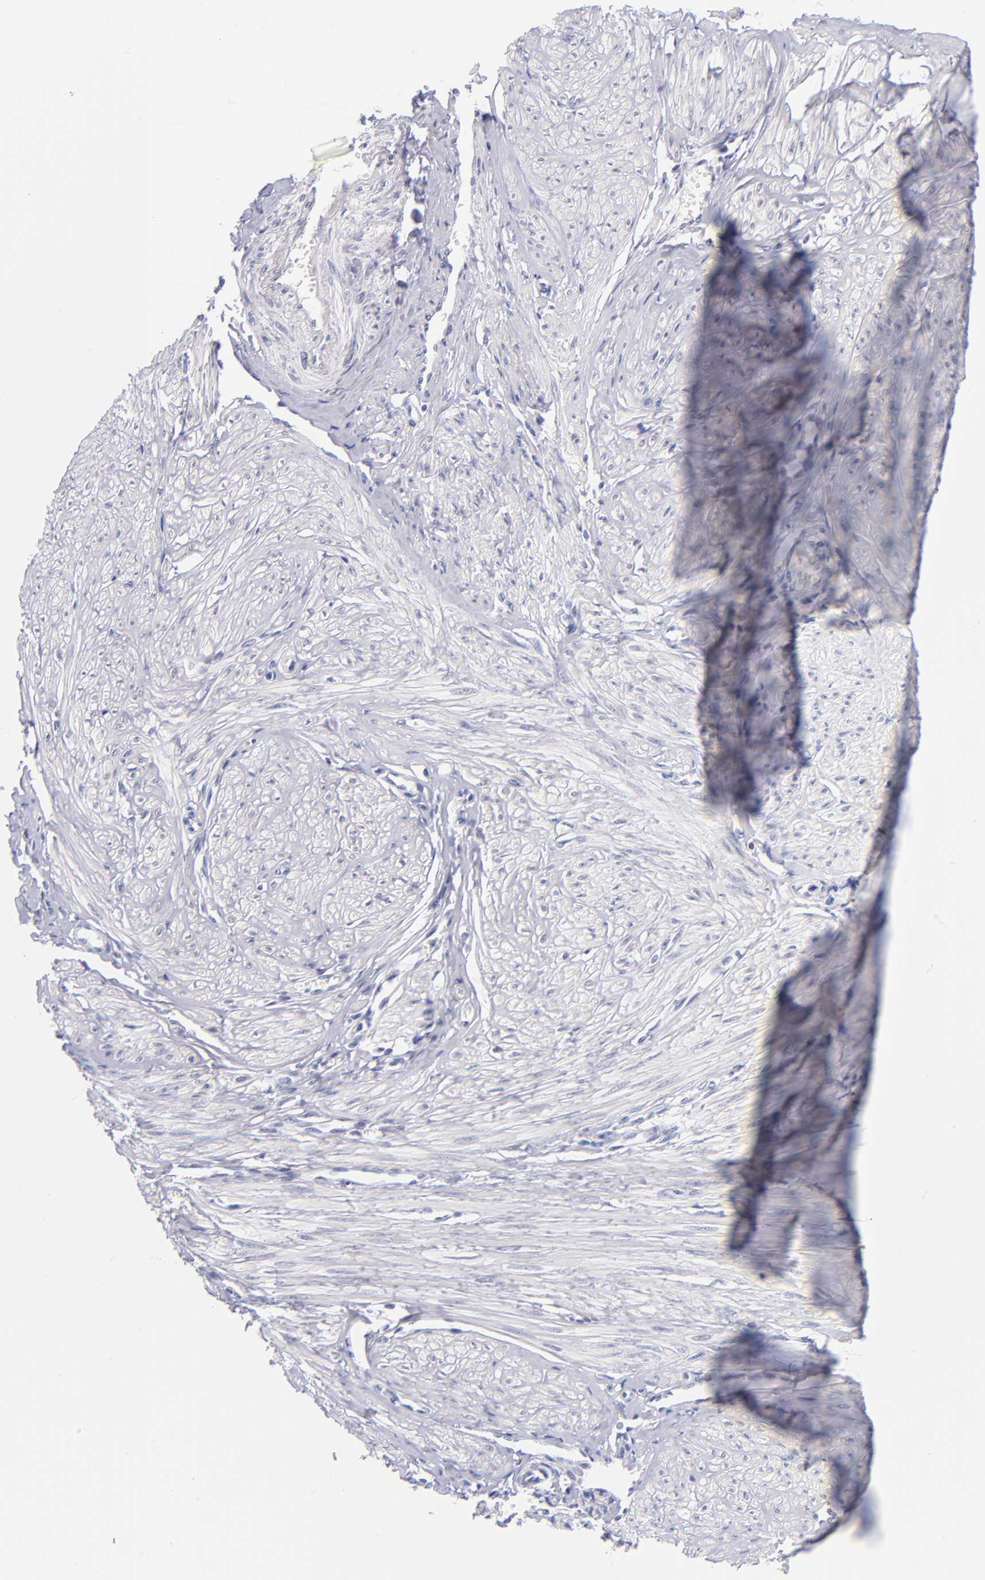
{"staining": {"intensity": "negative", "quantity": "none", "location": "none"}, "tissue": "smooth muscle", "cell_type": "Smooth muscle cells", "image_type": "normal", "snomed": [{"axis": "morphology", "description": "Normal tissue, NOS"}, {"axis": "topography", "description": "Uterus"}], "caption": "Immunohistochemistry (IHC) micrograph of unremarkable smooth muscle stained for a protein (brown), which exhibits no staining in smooth muscle cells.", "gene": "SNRPB", "patient": {"sex": "female", "age": 45}}